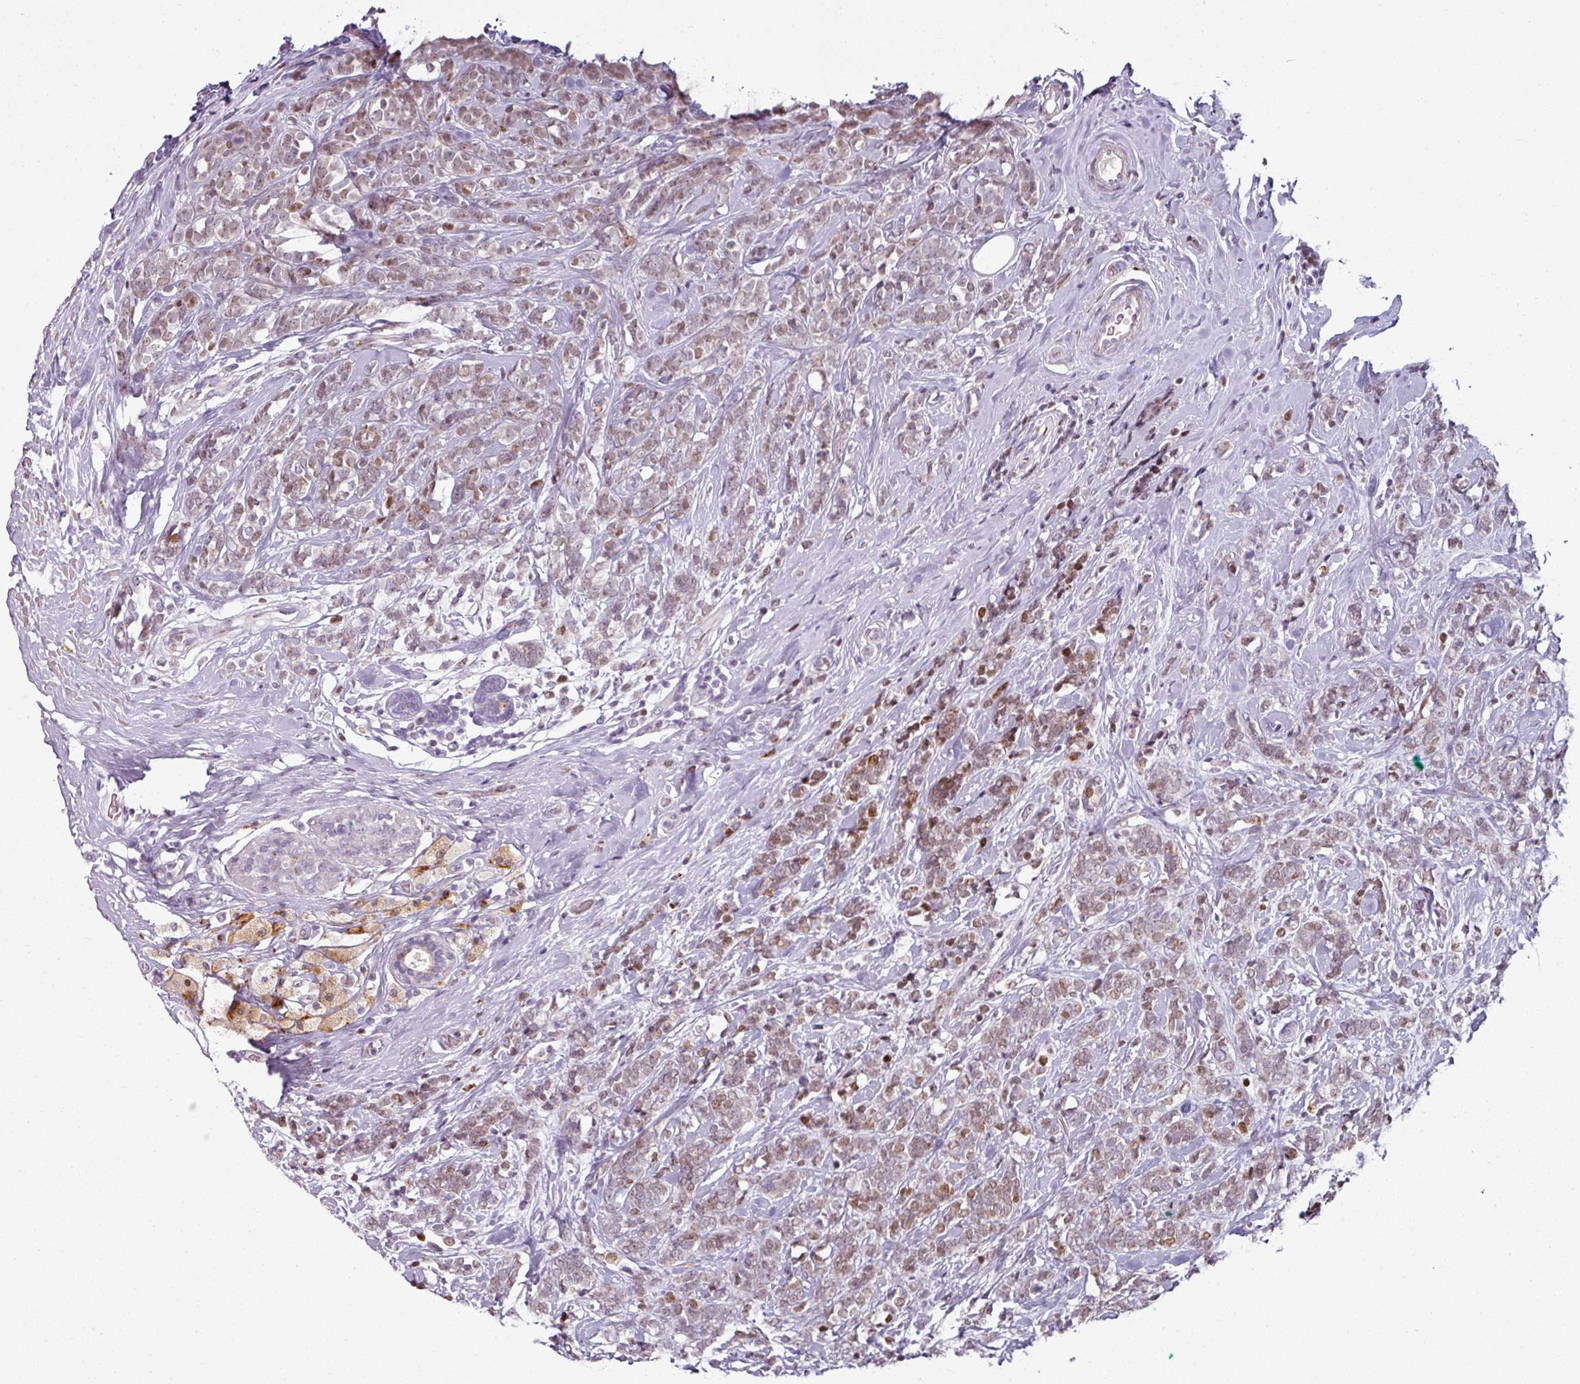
{"staining": {"intensity": "weak", "quantity": "25%-75%", "location": "nuclear"}, "tissue": "breast cancer", "cell_type": "Tumor cells", "image_type": "cancer", "snomed": [{"axis": "morphology", "description": "Lobular carcinoma"}, {"axis": "topography", "description": "Breast"}], "caption": "Protein staining exhibits weak nuclear staining in approximately 25%-75% of tumor cells in breast lobular carcinoma.", "gene": "SYT8", "patient": {"sex": "female", "age": 58}}